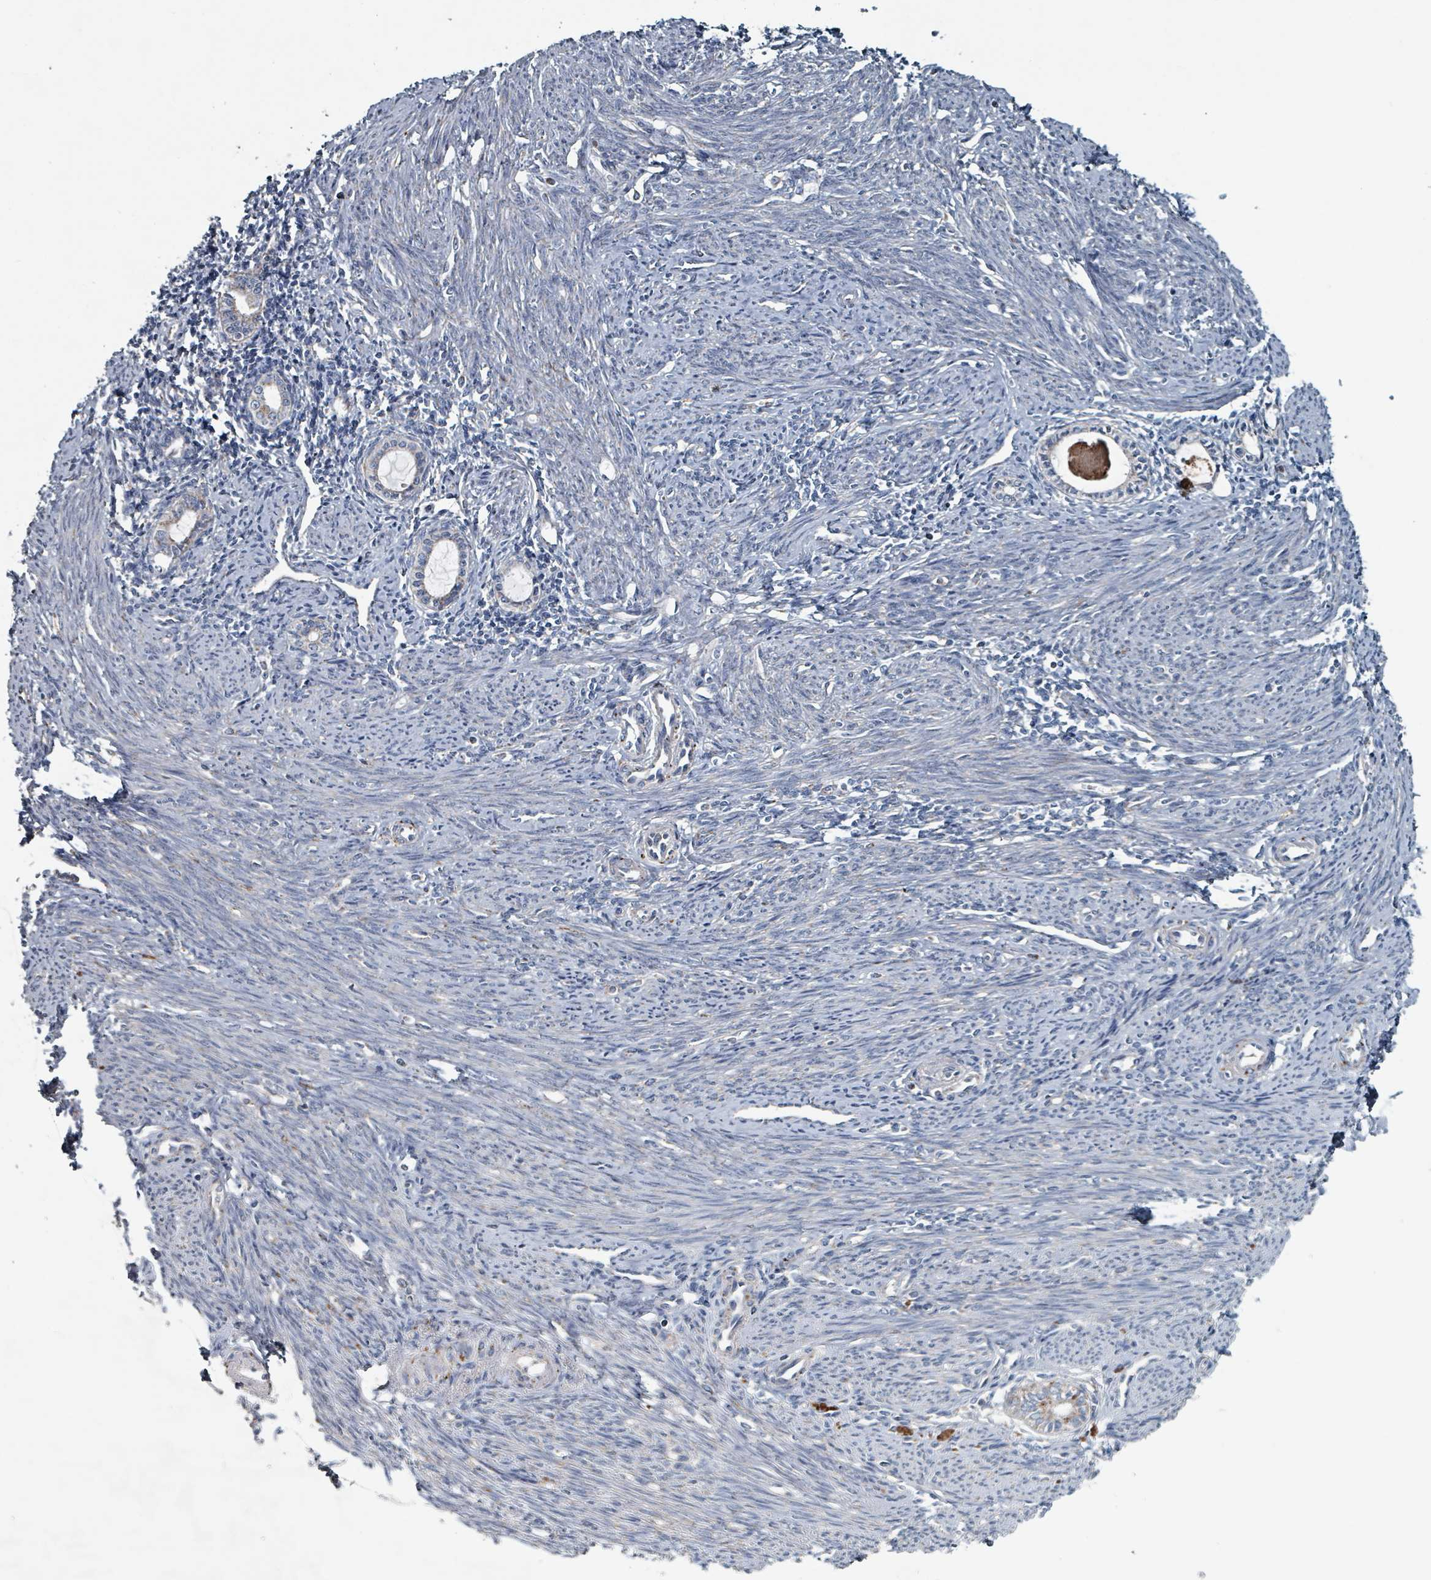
{"staining": {"intensity": "weak", "quantity": "25%-75%", "location": "cytoplasmic/membranous"}, "tissue": "endometrium", "cell_type": "Cells in endometrial stroma", "image_type": "normal", "snomed": [{"axis": "morphology", "description": "Normal tissue, NOS"}, {"axis": "topography", "description": "Endometrium"}], "caption": "Weak cytoplasmic/membranous positivity for a protein is seen in about 25%-75% of cells in endometrial stroma of unremarkable endometrium using immunohistochemistry (IHC).", "gene": "ABHD18", "patient": {"sex": "female", "age": 63}}